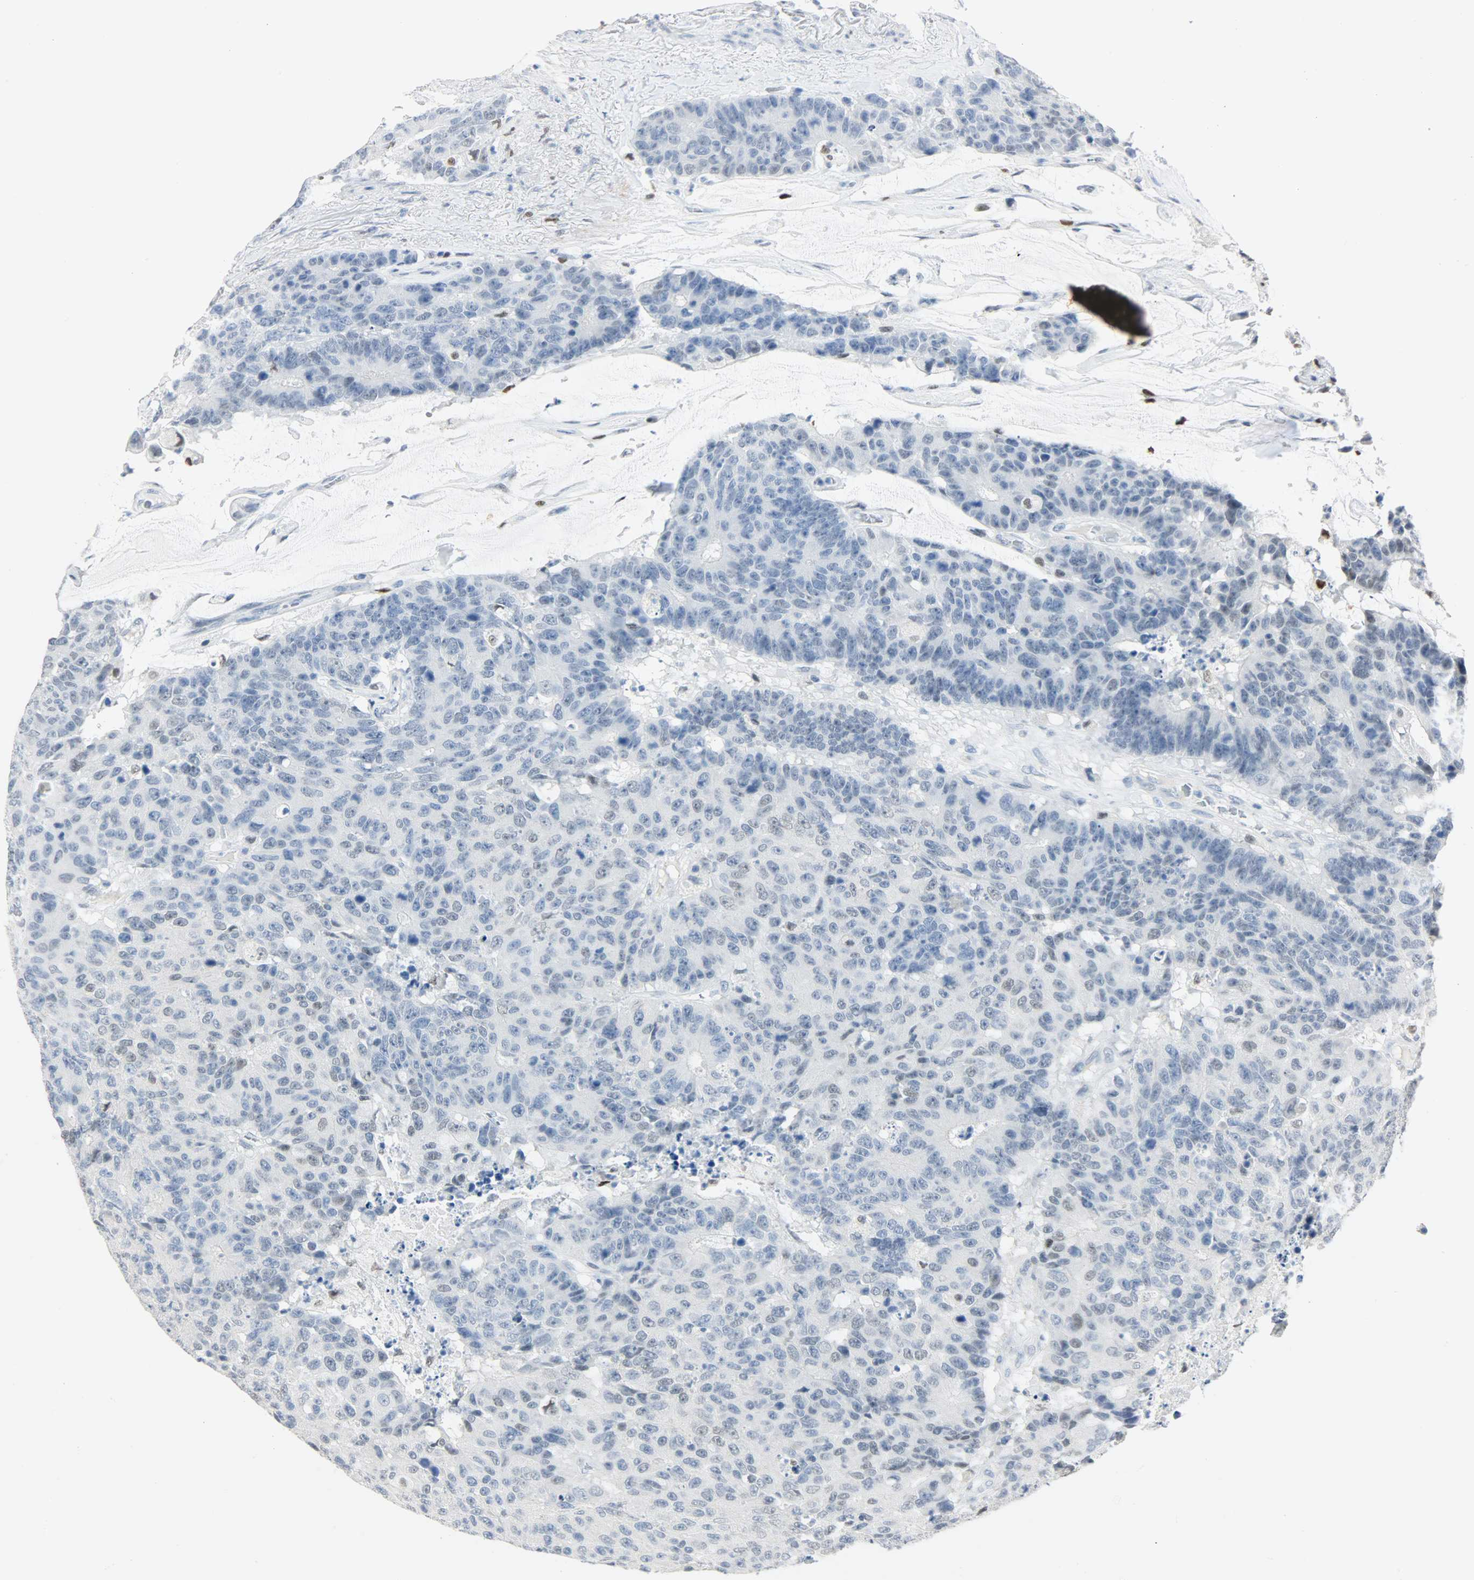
{"staining": {"intensity": "negative", "quantity": "none", "location": "none"}, "tissue": "colorectal cancer", "cell_type": "Tumor cells", "image_type": "cancer", "snomed": [{"axis": "morphology", "description": "Adenocarcinoma, NOS"}, {"axis": "topography", "description": "Colon"}], "caption": "IHC image of neoplastic tissue: human colorectal cancer (adenocarcinoma) stained with DAB exhibits no significant protein staining in tumor cells.", "gene": "PPARG", "patient": {"sex": "female", "age": 86}}